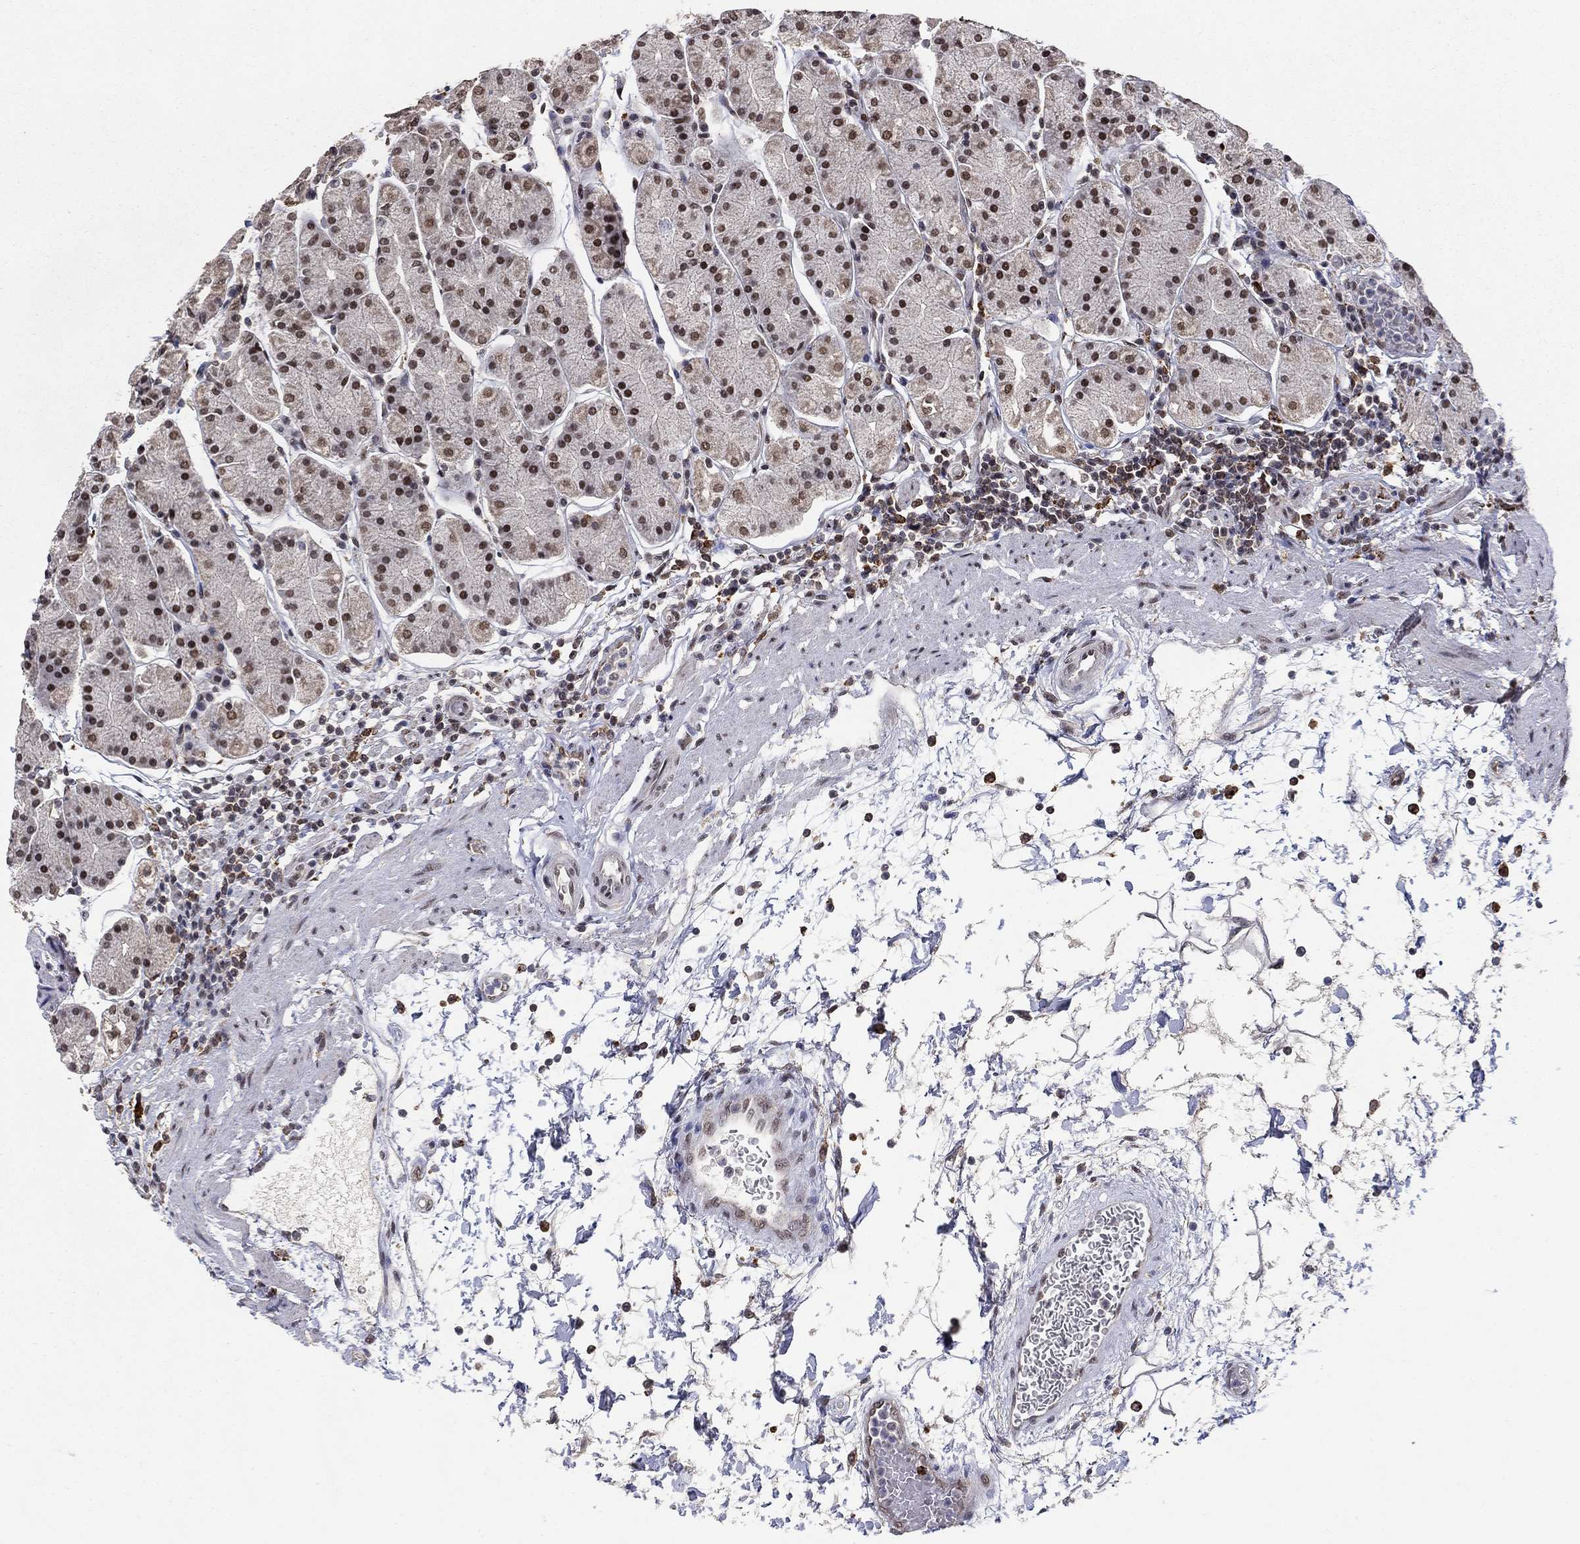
{"staining": {"intensity": "strong", "quantity": "<25%", "location": "nuclear"}, "tissue": "stomach", "cell_type": "Glandular cells", "image_type": "normal", "snomed": [{"axis": "morphology", "description": "Normal tissue, NOS"}, {"axis": "topography", "description": "Stomach"}], "caption": "Human stomach stained with a brown dye displays strong nuclear positive positivity in approximately <25% of glandular cells.", "gene": "GRIA3", "patient": {"sex": "male", "age": 54}}